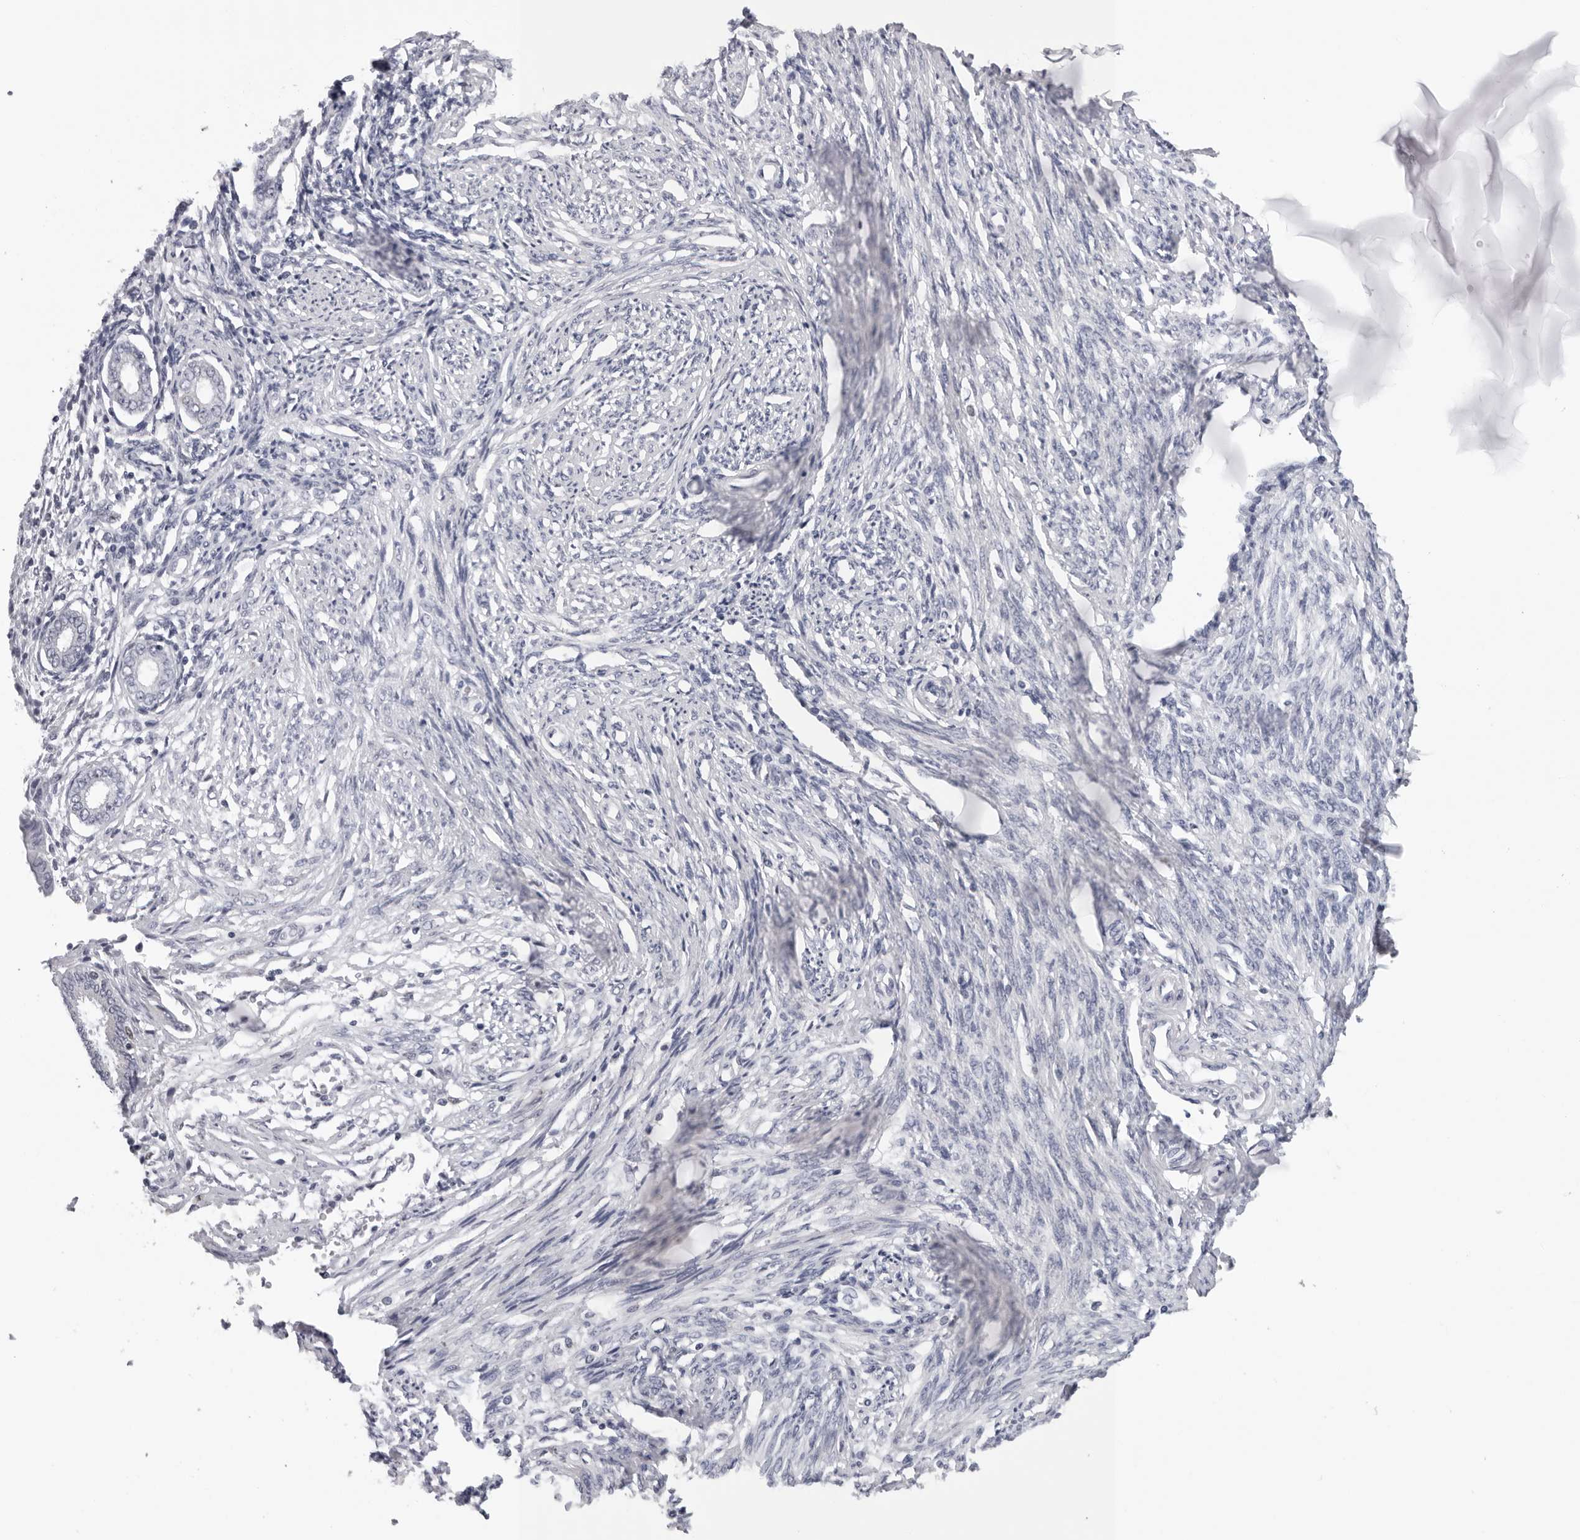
{"staining": {"intensity": "negative", "quantity": "none", "location": "none"}, "tissue": "endometrium", "cell_type": "Cells in endometrial stroma", "image_type": "normal", "snomed": [{"axis": "morphology", "description": "Normal tissue, NOS"}, {"axis": "topography", "description": "Endometrium"}], "caption": "Cells in endometrial stroma are negative for protein expression in unremarkable human endometrium. (DAB (3,3'-diaminobenzidine) immunohistochemistry with hematoxylin counter stain).", "gene": "CPT2", "patient": {"sex": "female", "age": 56}}